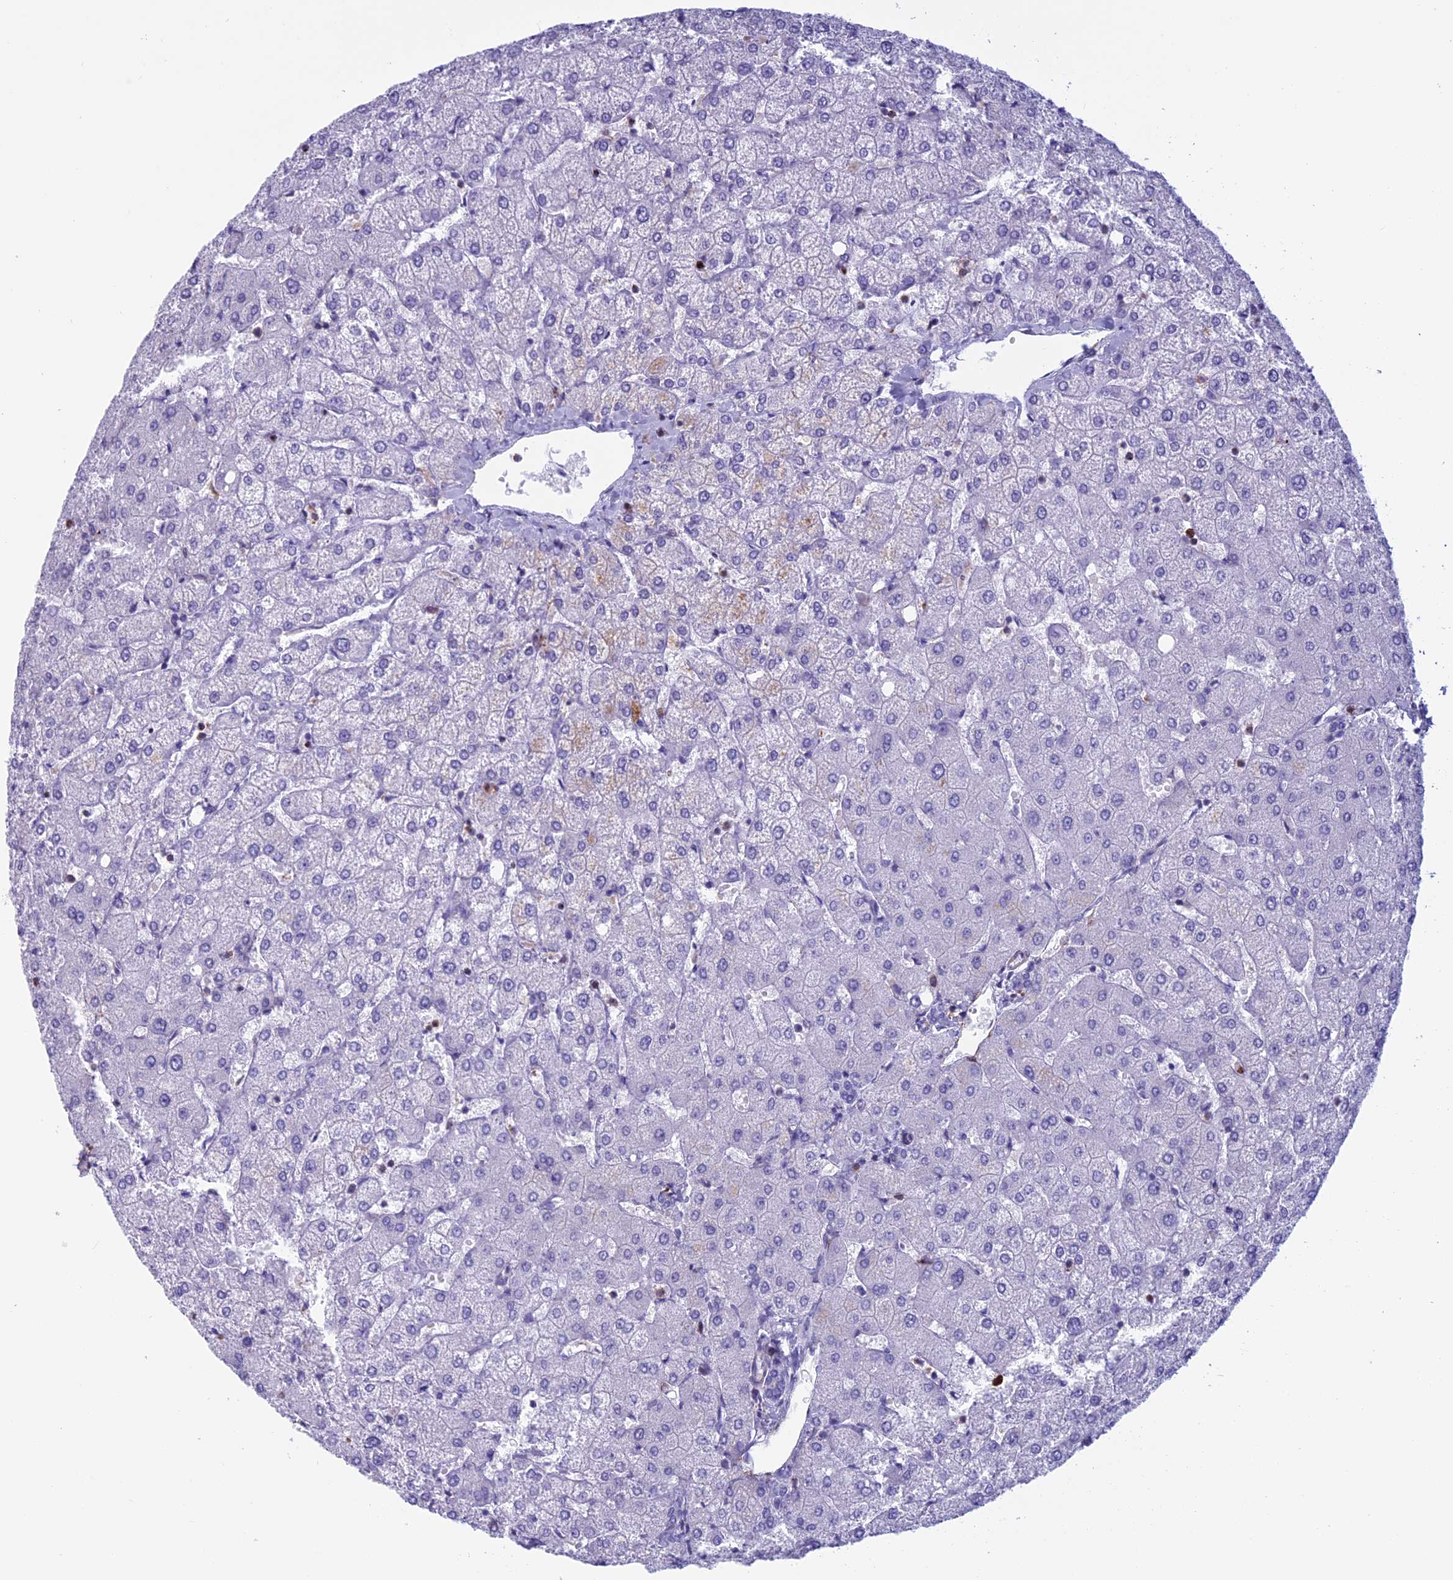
{"staining": {"intensity": "negative", "quantity": "none", "location": "none"}, "tissue": "liver", "cell_type": "Cholangiocytes", "image_type": "normal", "snomed": [{"axis": "morphology", "description": "Normal tissue, NOS"}, {"axis": "topography", "description": "Liver"}], "caption": "The image exhibits no significant expression in cholangiocytes of liver. Brightfield microscopy of immunohistochemistry (IHC) stained with DAB (brown) and hematoxylin (blue), captured at high magnification.", "gene": "ANGPTL2", "patient": {"sex": "female", "age": 54}}